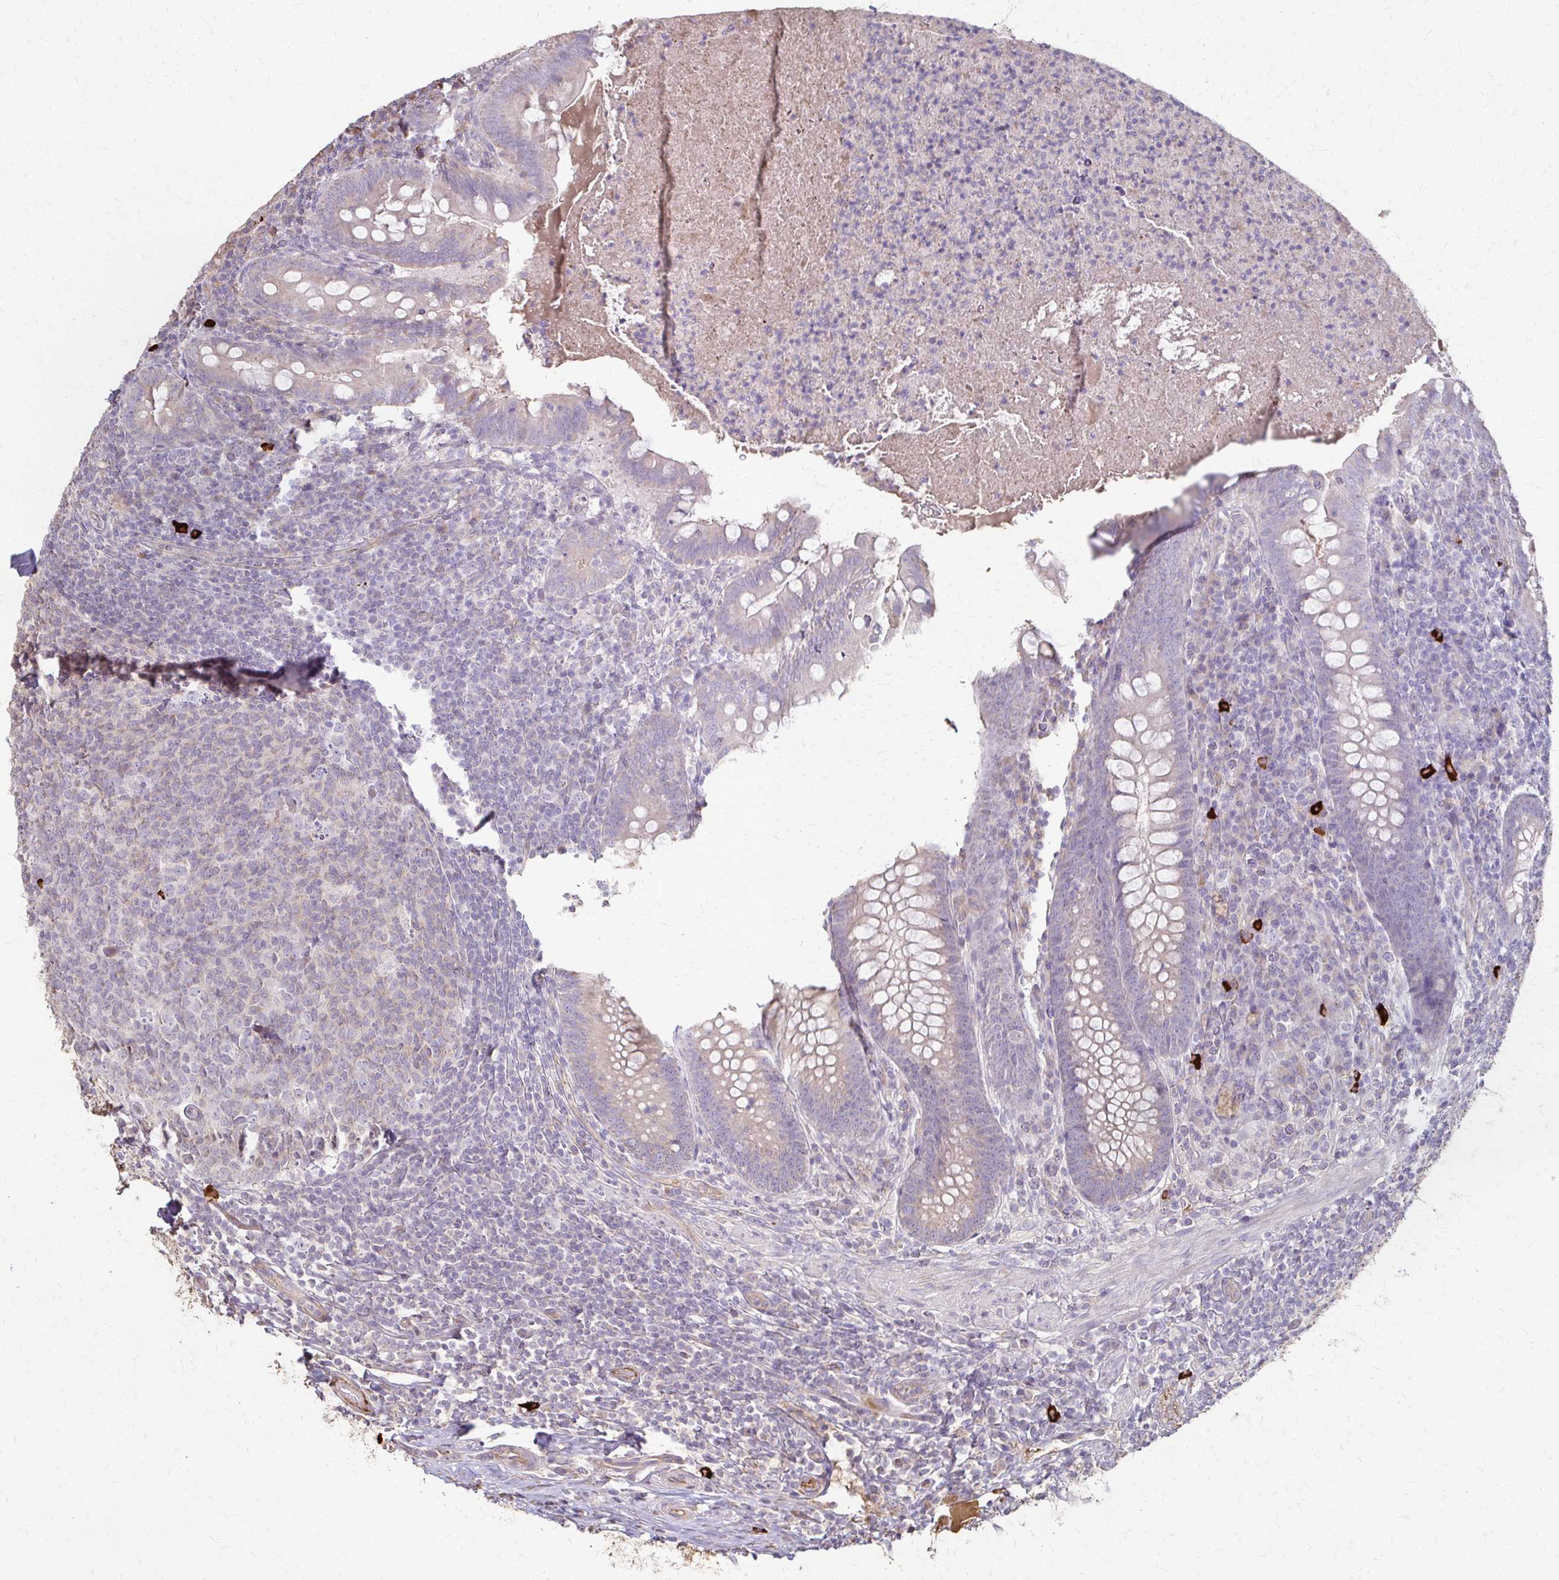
{"staining": {"intensity": "weak", "quantity": "25%-75%", "location": "cytoplasmic/membranous"}, "tissue": "appendix", "cell_type": "Glandular cells", "image_type": "normal", "snomed": [{"axis": "morphology", "description": "Normal tissue, NOS"}, {"axis": "topography", "description": "Appendix"}], "caption": "Immunohistochemistry image of unremarkable appendix stained for a protein (brown), which displays low levels of weak cytoplasmic/membranous expression in approximately 25%-75% of glandular cells.", "gene": "IL18BP", "patient": {"sex": "male", "age": 47}}